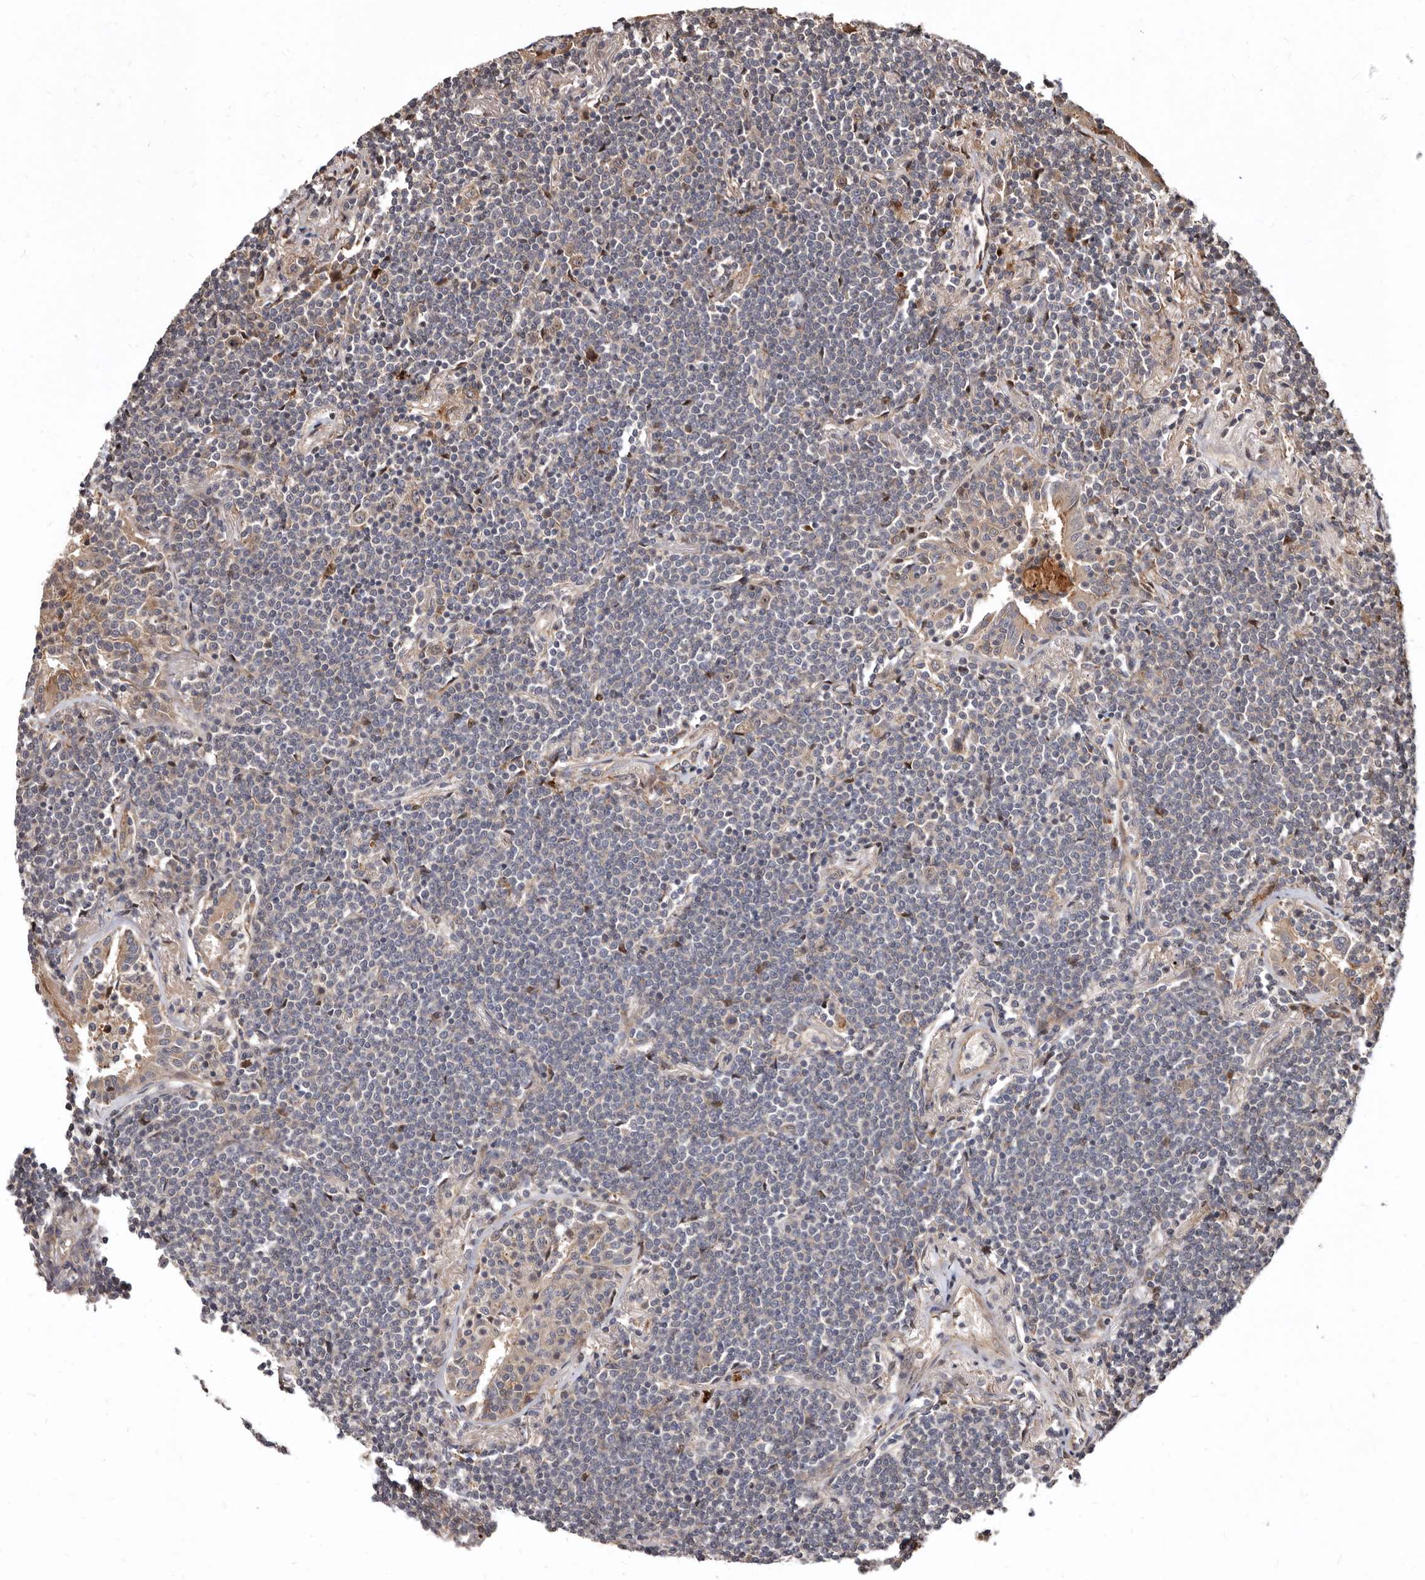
{"staining": {"intensity": "negative", "quantity": "none", "location": "none"}, "tissue": "lymphoma", "cell_type": "Tumor cells", "image_type": "cancer", "snomed": [{"axis": "morphology", "description": "Malignant lymphoma, non-Hodgkin's type, Low grade"}, {"axis": "topography", "description": "Lung"}], "caption": "This is an immunohistochemistry (IHC) micrograph of malignant lymphoma, non-Hodgkin's type (low-grade). There is no staining in tumor cells.", "gene": "WEE2", "patient": {"sex": "female", "age": 71}}